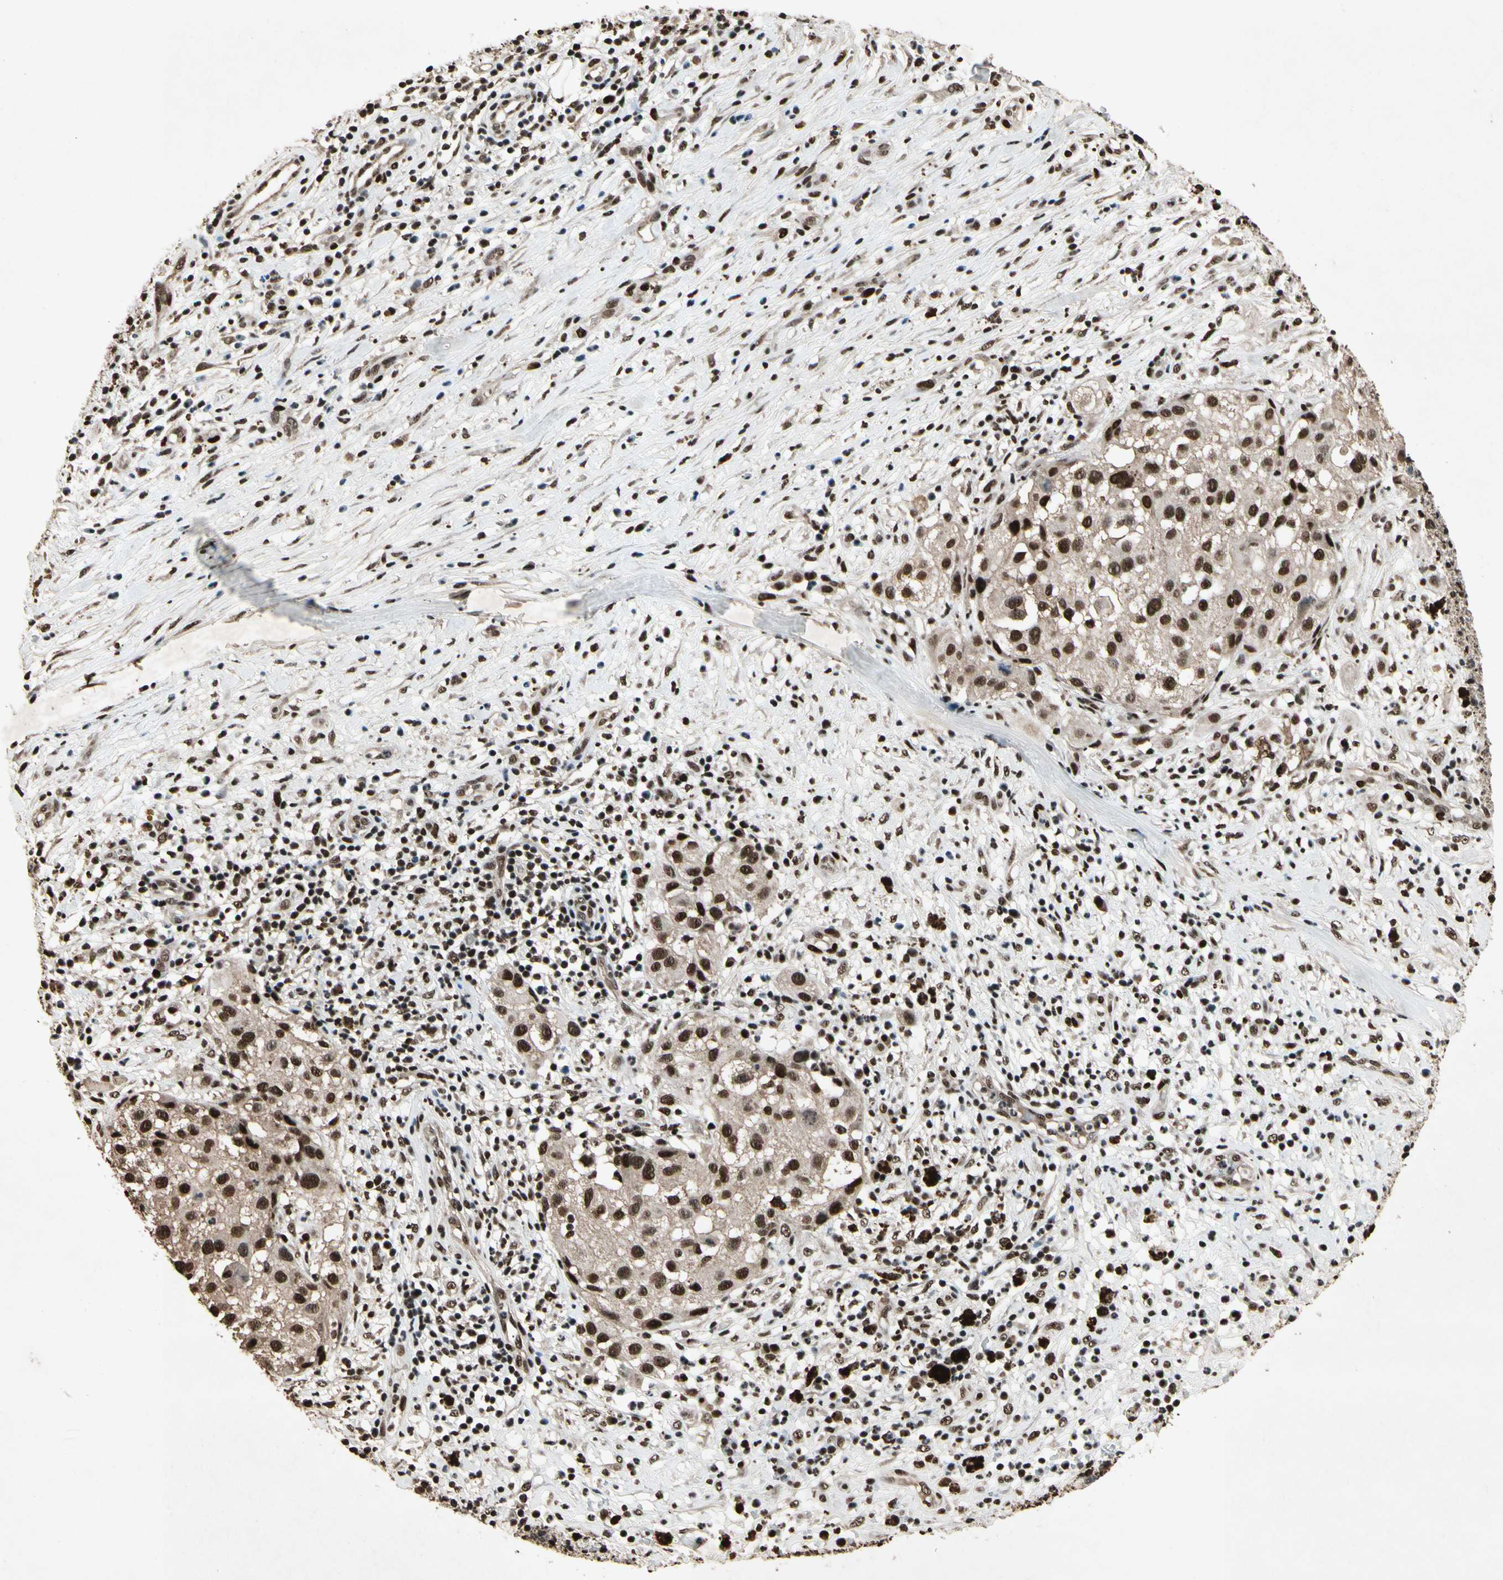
{"staining": {"intensity": "strong", "quantity": ">75%", "location": "cytoplasmic/membranous,nuclear"}, "tissue": "melanoma", "cell_type": "Tumor cells", "image_type": "cancer", "snomed": [{"axis": "morphology", "description": "Necrosis, NOS"}, {"axis": "morphology", "description": "Malignant melanoma, NOS"}, {"axis": "topography", "description": "Skin"}], "caption": "This is a photomicrograph of immunohistochemistry staining of malignant melanoma, which shows strong expression in the cytoplasmic/membranous and nuclear of tumor cells.", "gene": "TBX2", "patient": {"sex": "female", "age": 87}}